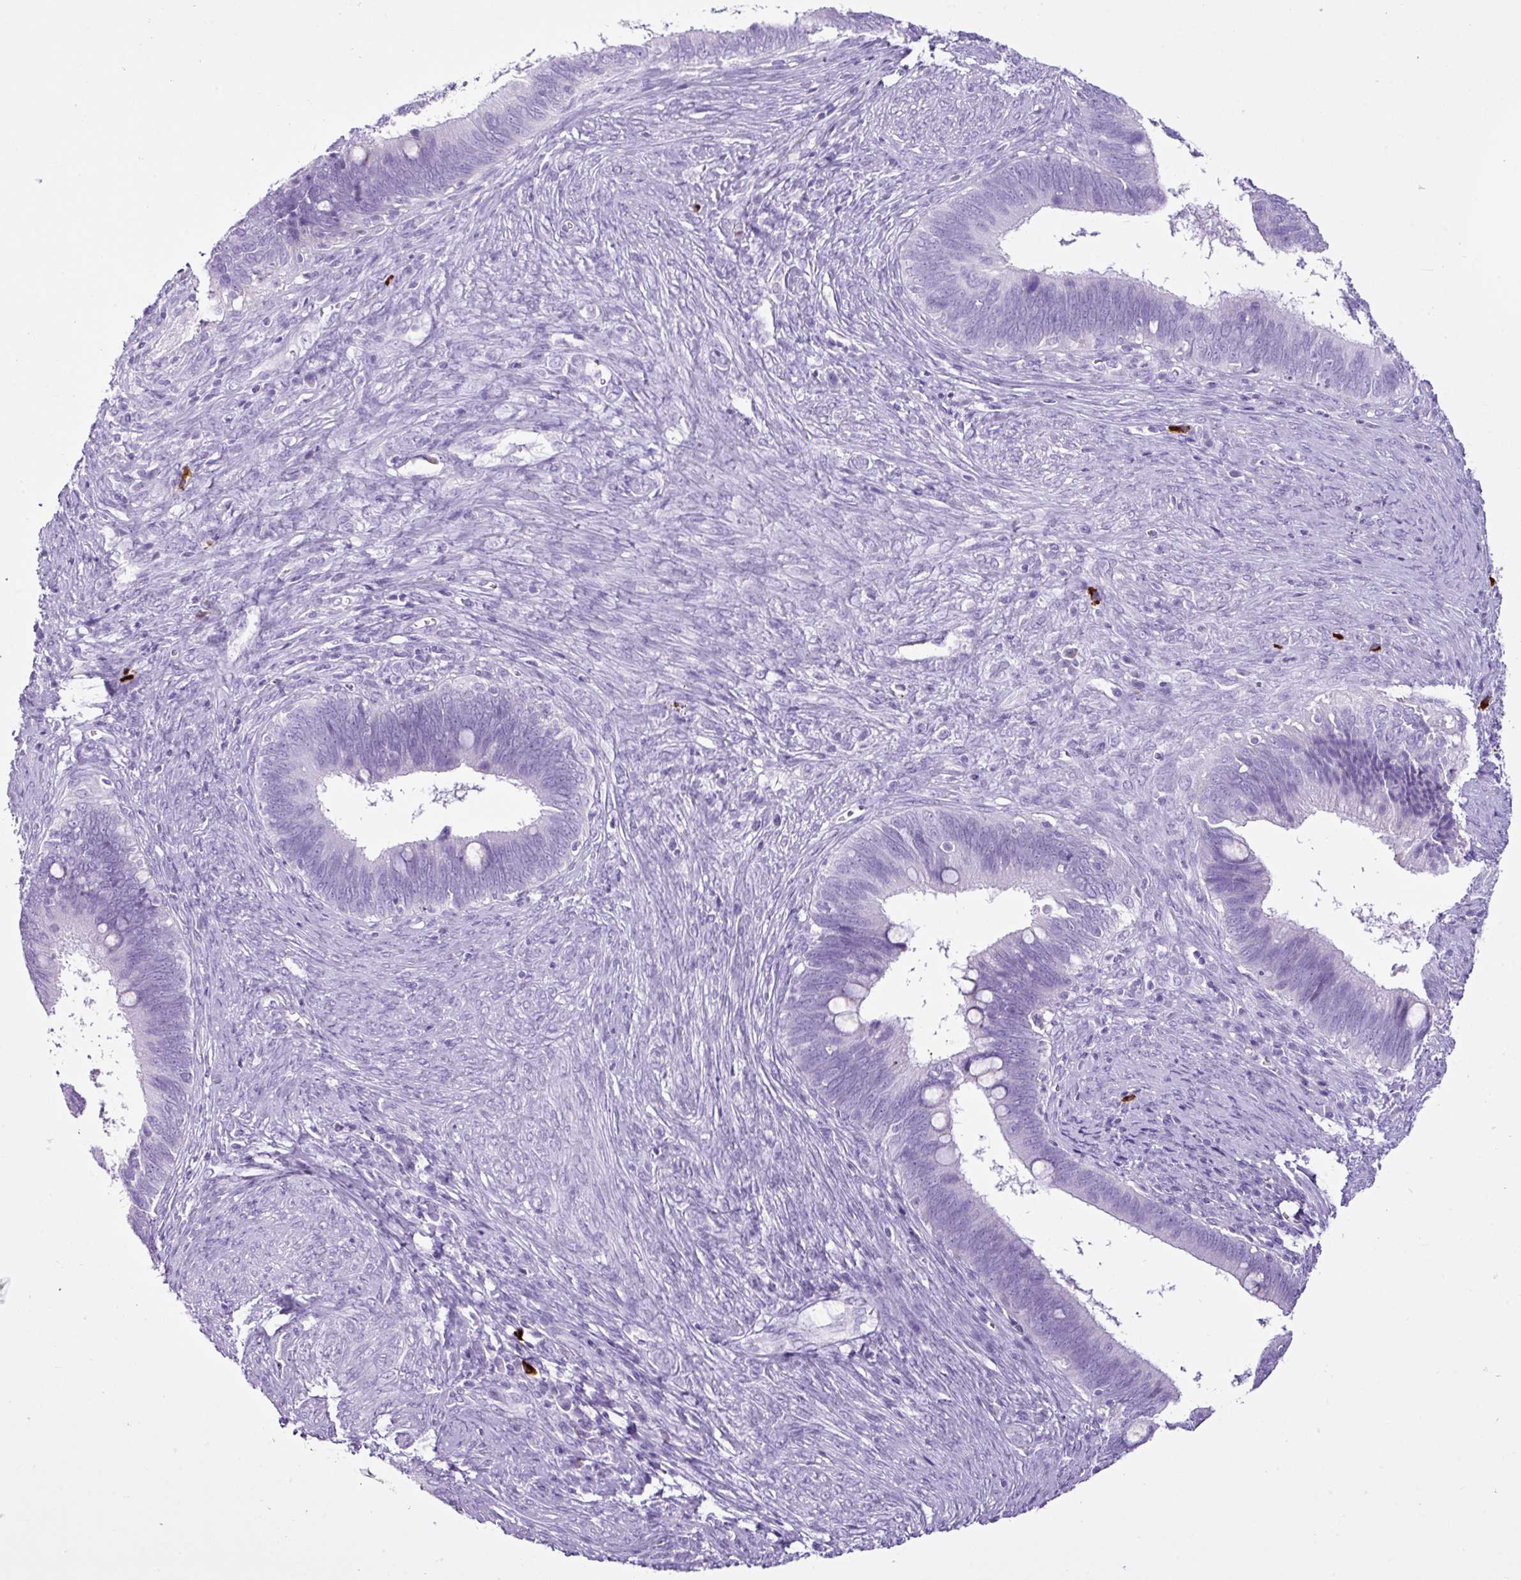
{"staining": {"intensity": "negative", "quantity": "none", "location": "none"}, "tissue": "cervical cancer", "cell_type": "Tumor cells", "image_type": "cancer", "snomed": [{"axis": "morphology", "description": "Adenocarcinoma, NOS"}, {"axis": "topography", "description": "Cervix"}], "caption": "This is an immunohistochemistry (IHC) histopathology image of human cervical cancer. There is no positivity in tumor cells.", "gene": "LILRB4", "patient": {"sex": "female", "age": 42}}